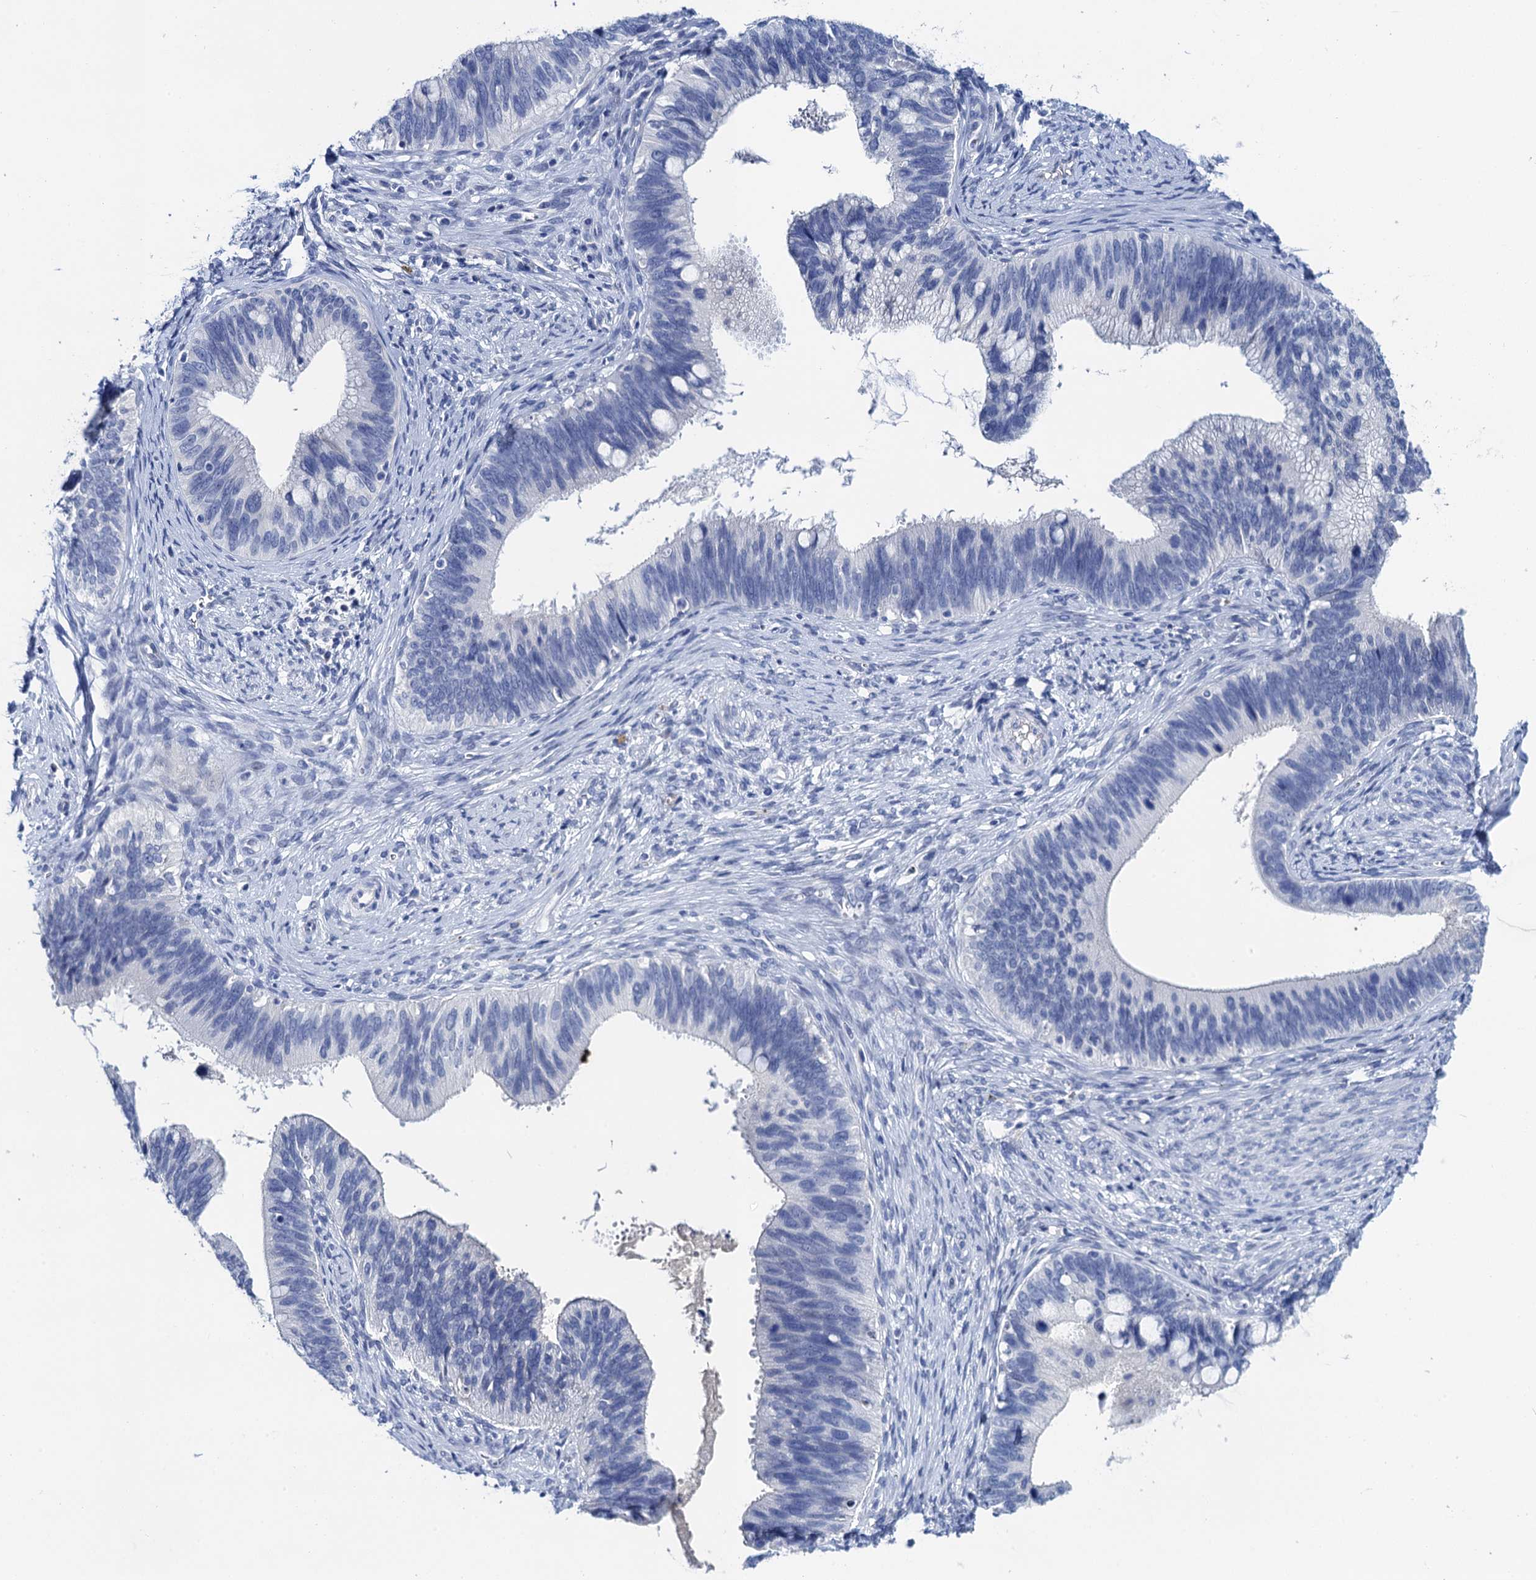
{"staining": {"intensity": "negative", "quantity": "none", "location": "none"}, "tissue": "cervical cancer", "cell_type": "Tumor cells", "image_type": "cancer", "snomed": [{"axis": "morphology", "description": "Adenocarcinoma, NOS"}, {"axis": "topography", "description": "Cervix"}], "caption": "Protein analysis of adenocarcinoma (cervical) shows no significant staining in tumor cells.", "gene": "LYPD3", "patient": {"sex": "female", "age": 42}}